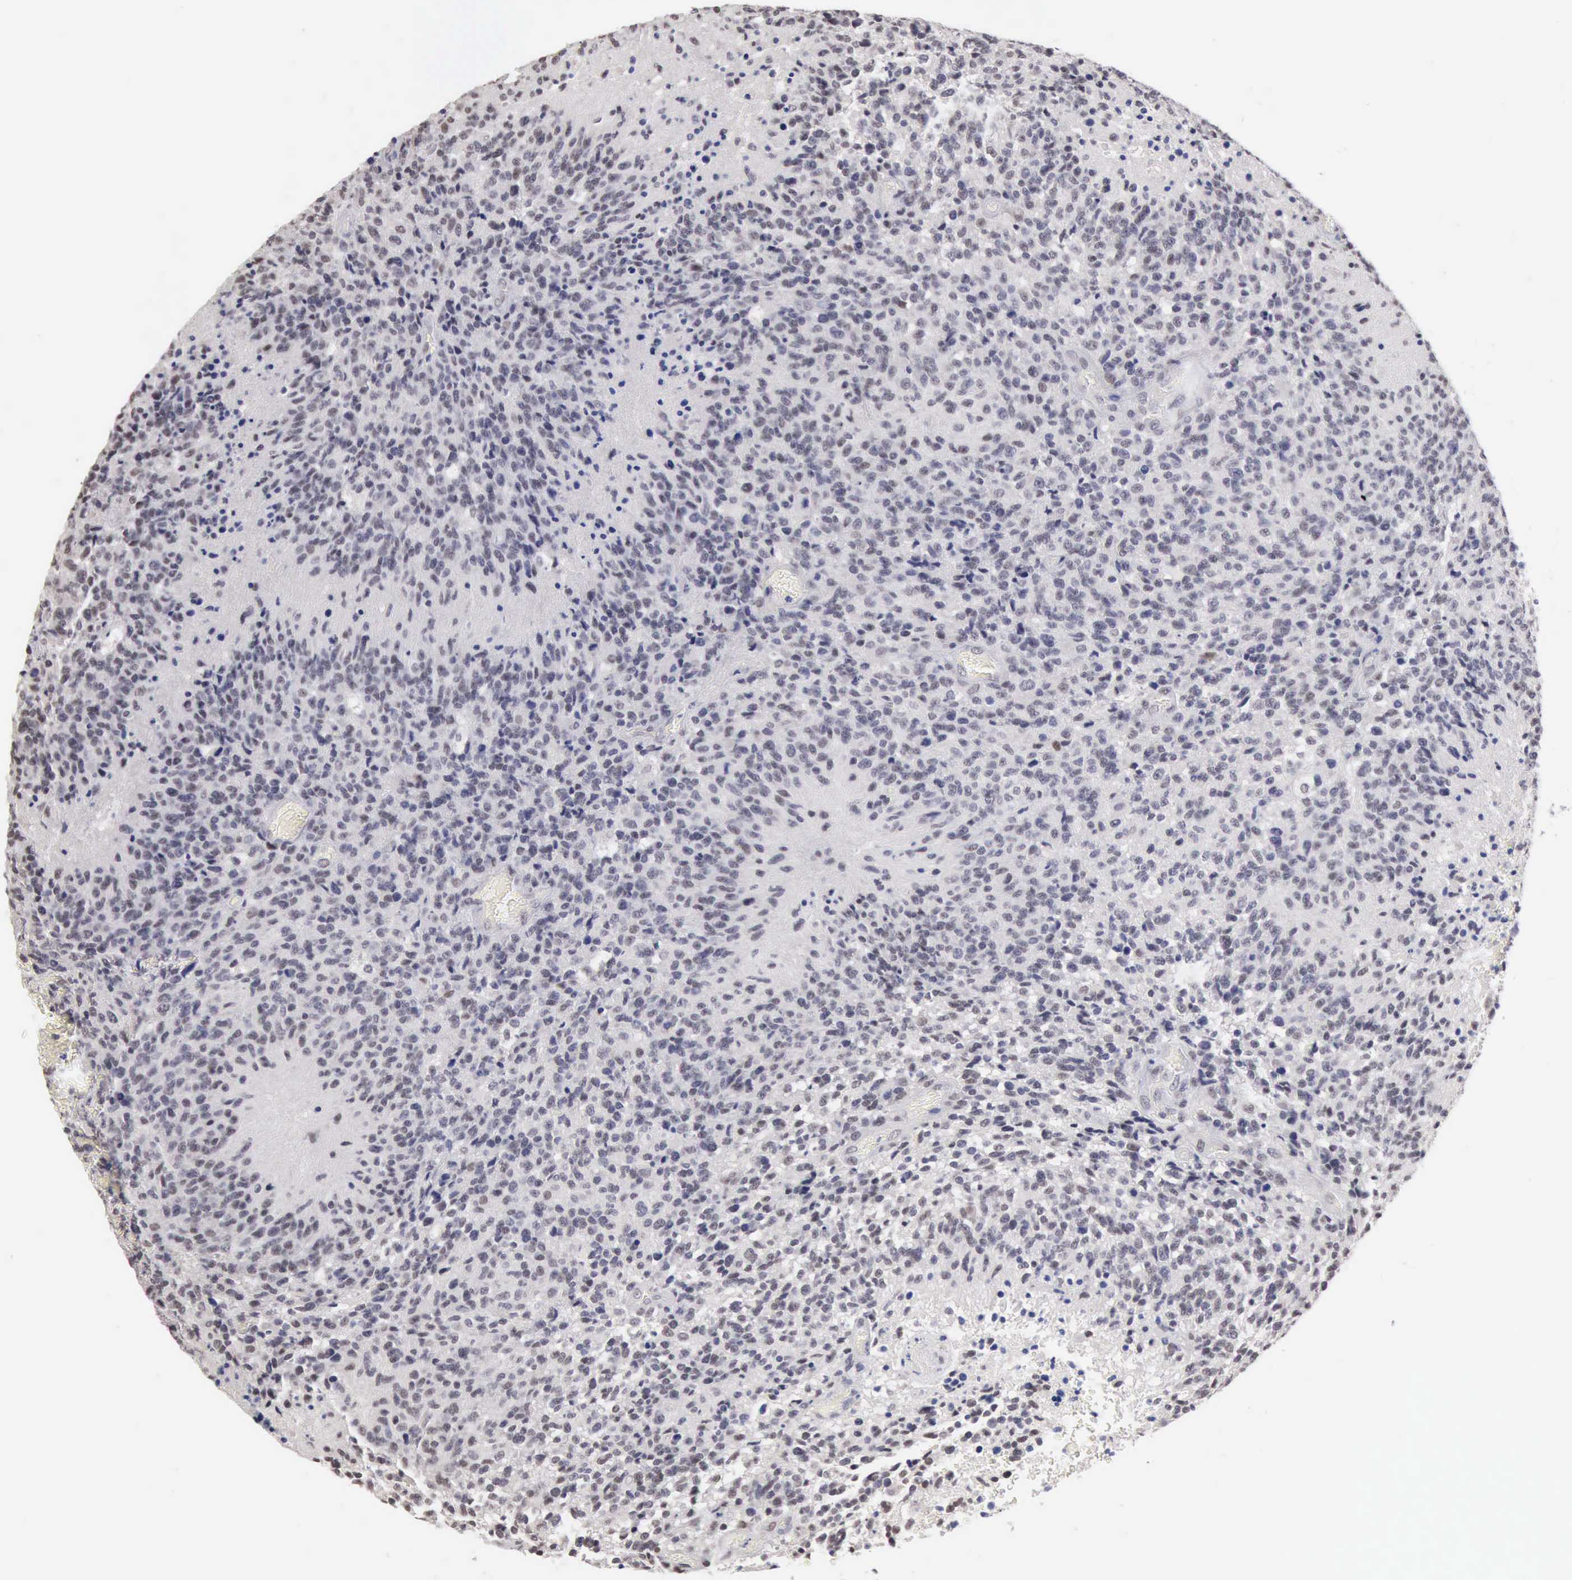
{"staining": {"intensity": "weak", "quantity": "25%-75%", "location": "nuclear"}, "tissue": "glioma", "cell_type": "Tumor cells", "image_type": "cancer", "snomed": [{"axis": "morphology", "description": "Glioma, malignant, High grade"}, {"axis": "topography", "description": "Brain"}], "caption": "Immunohistochemistry of high-grade glioma (malignant) demonstrates low levels of weak nuclear positivity in about 25%-75% of tumor cells. The staining is performed using DAB (3,3'-diaminobenzidine) brown chromogen to label protein expression. The nuclei are counter-stained blue using hematoxylin.", "gene": "TAF1", "patient": {"sex": "male", "age": 36}}